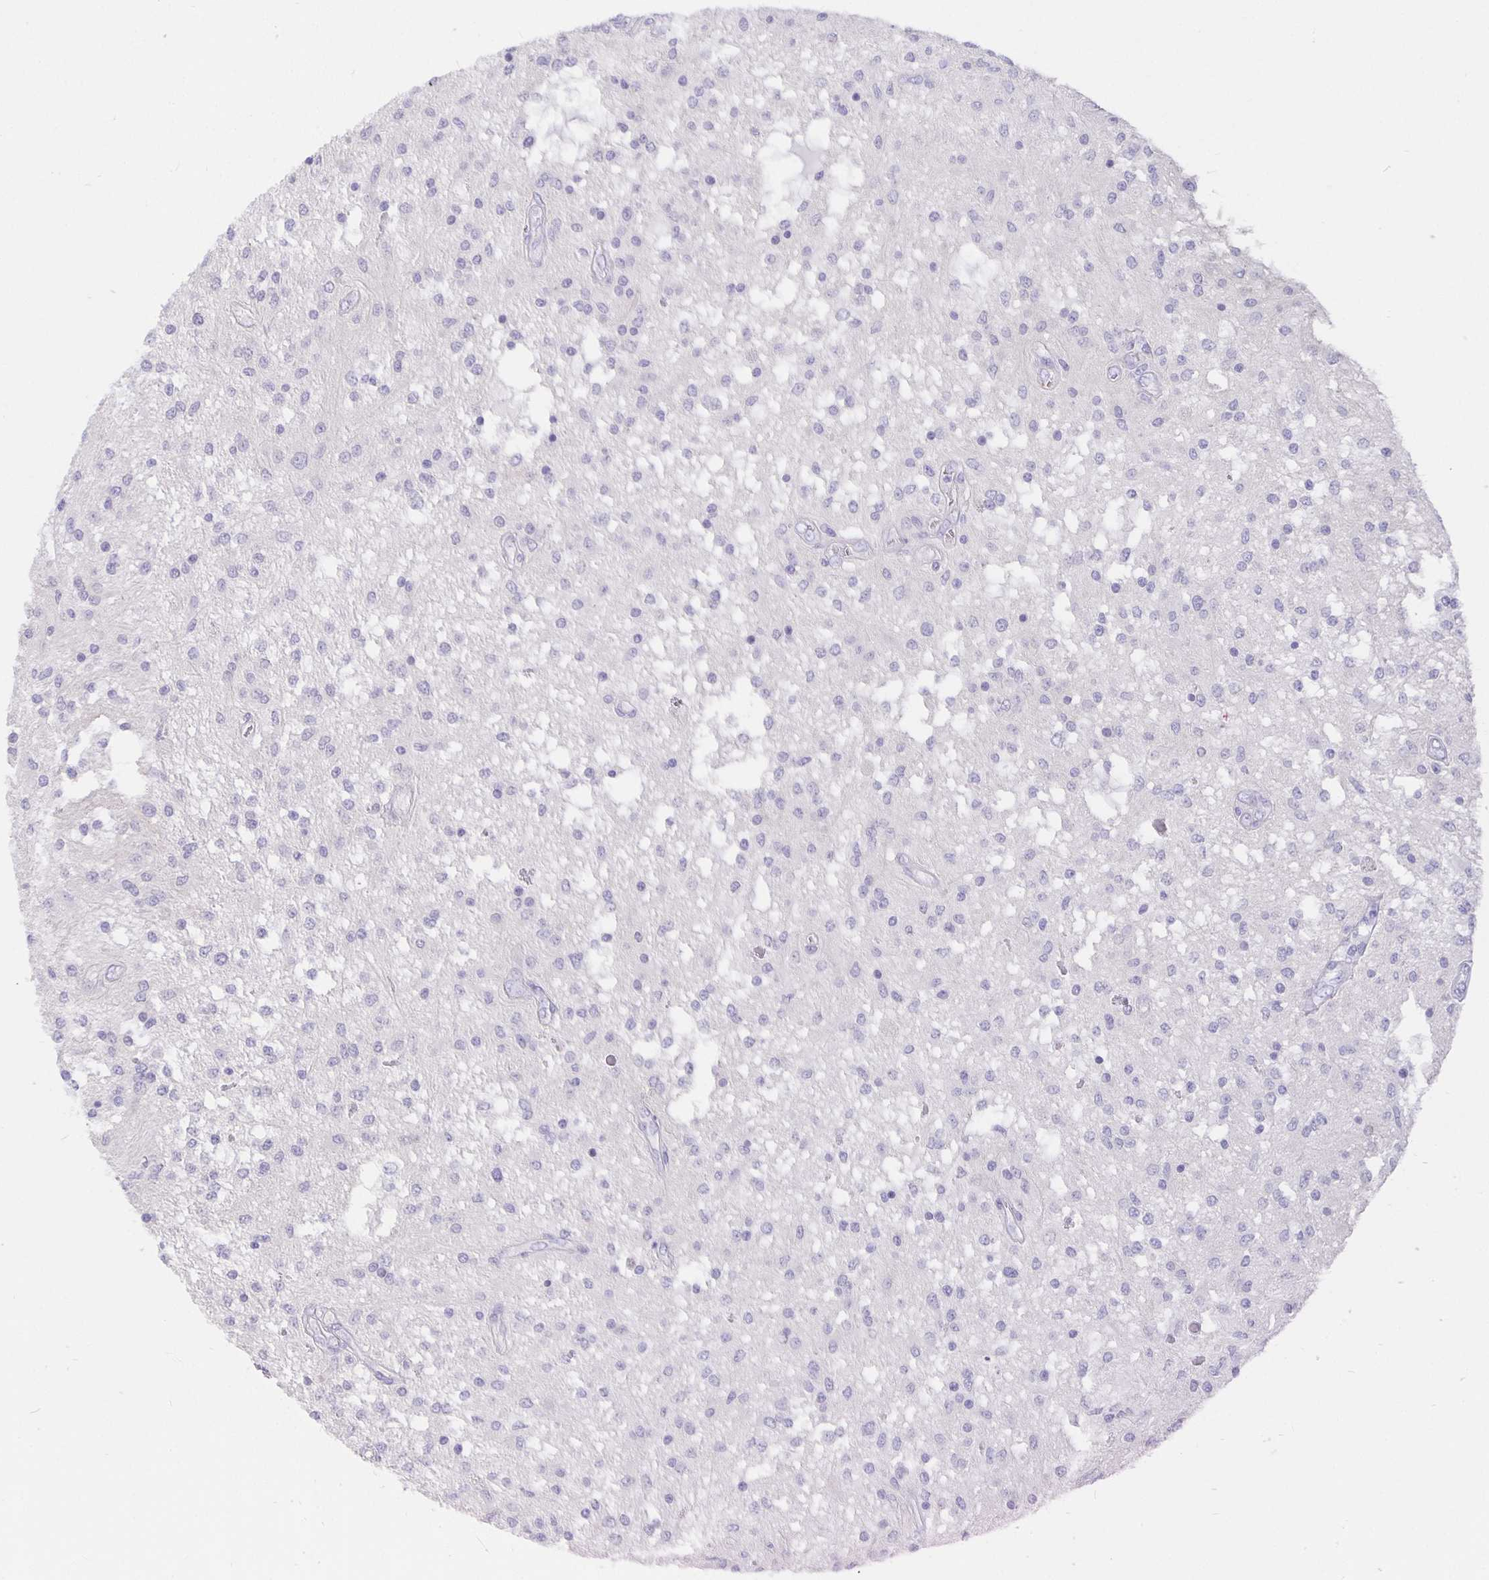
{"staining": {"intensity": "negative", "quantity": "none", "location": "none"}, "tissue": "glioma", "cell_type": "Tumor cells", "image_type": "cancer", "snomed": [{"axis": "morphology", "description": "Glioma, malignant, Low grade"}, {"axis": "topography", "description": "Cerebellum"}], "caption": "Human malignant glioma (low-grade) stained for a protein using immunohistochemistry exhibits no positivity in tumor cells.", "gene": "CFAP74", "patient": {"sex": "female", "age": 14}}